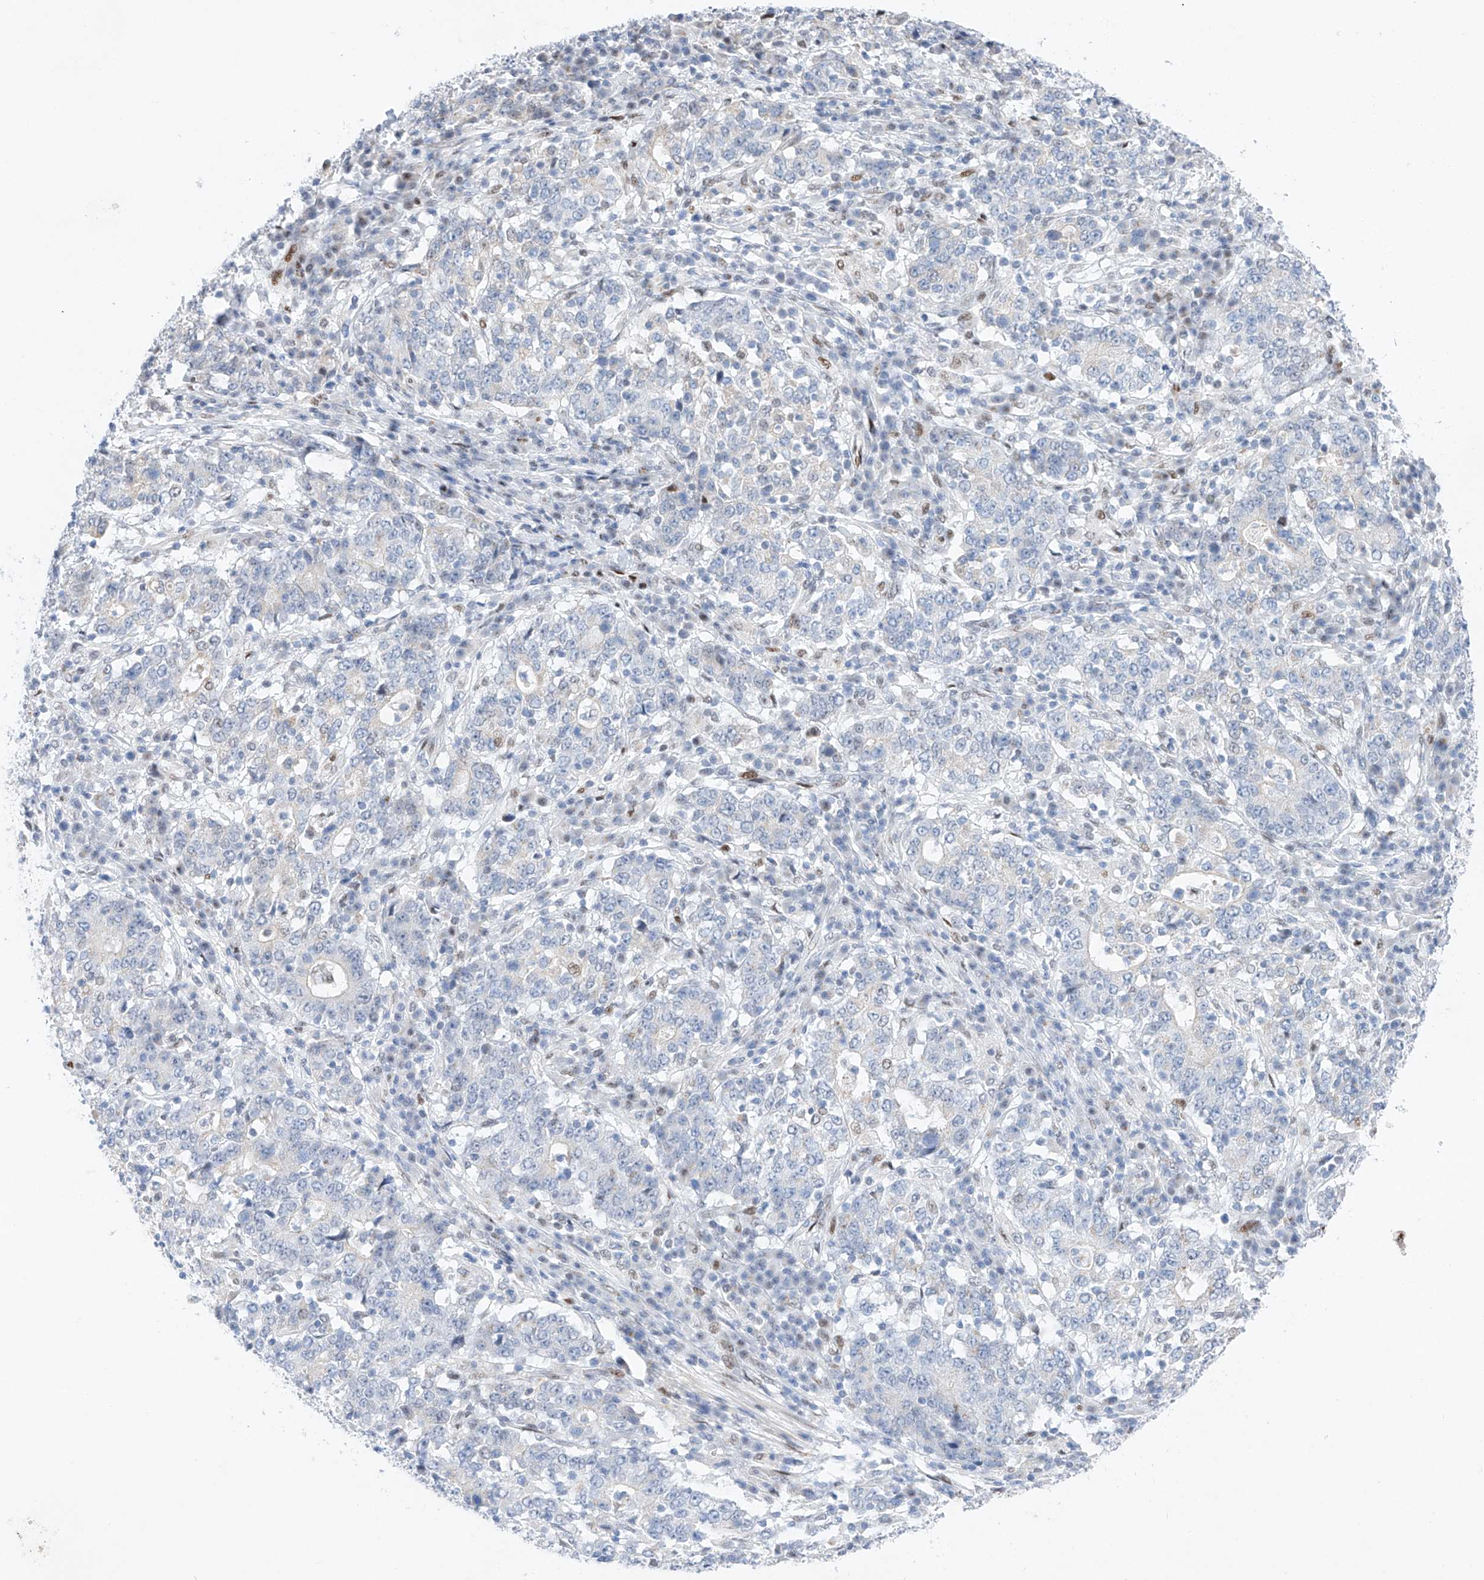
{"staining": {"intensity": "negative", "quantity": "none", "location": "none"}, "tissue": "stomach cancer", "cell_type": "Tumor cells", "image_type": "cancer", "snomed": [{"axis": "morphology", "description": "Adenocarcinoma, NOS"}, {"axis": "topography", "description": "Stomach"}], "caption": "The photomicrograph demonstrates no staining of tumor cells in stomach adenocarcinoma.", "gene": "NT5C3B", "patient": {"sex": "male", "age": 59}}